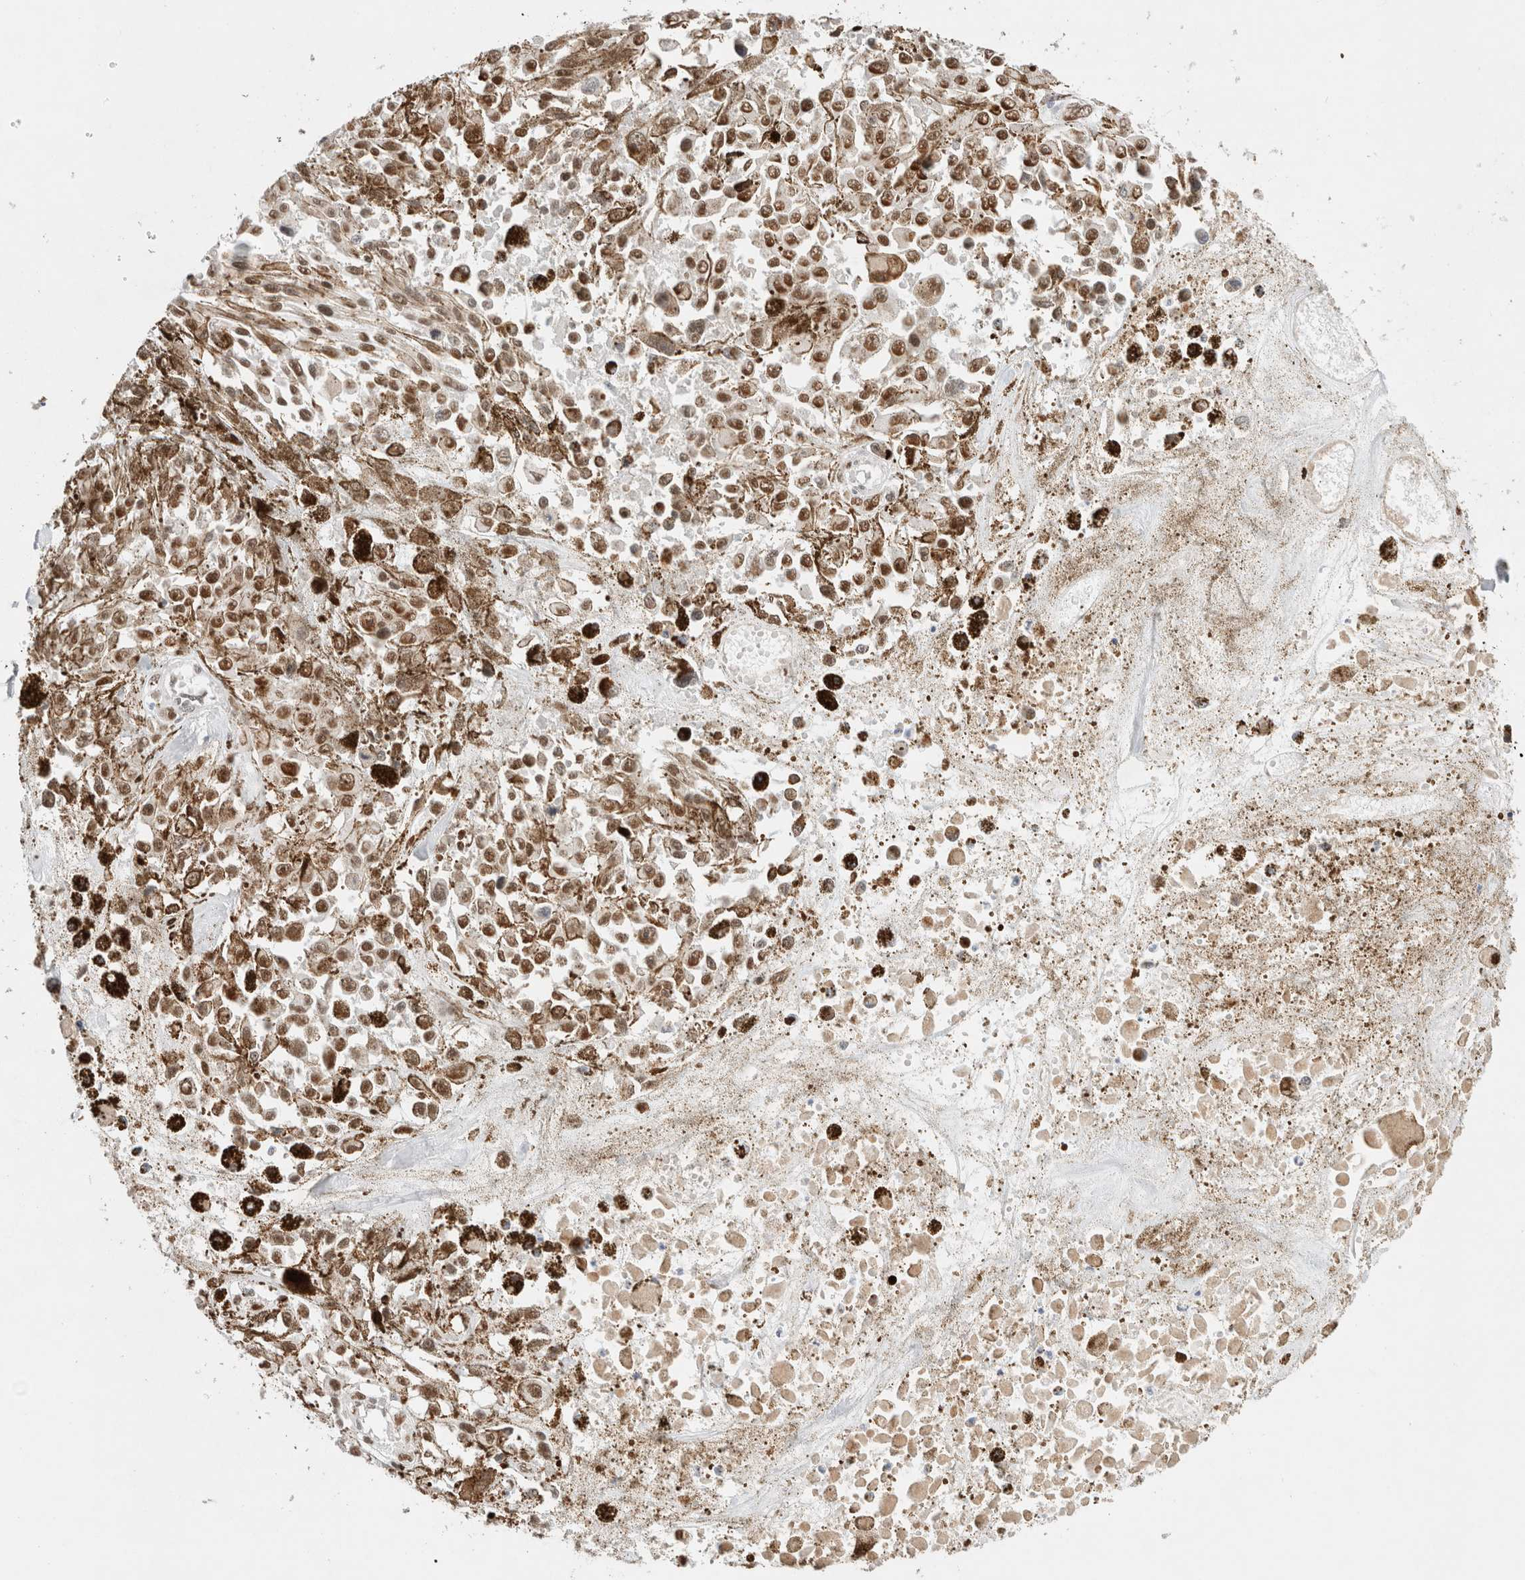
{"staining": {"intensity": "moderate", "quantity": ">75%", "location": "nuclear"}, "tissue": "melanoma", "cell_type": "Tumor cells", "image_type": "cancer", "snomed": [{"axis": "morphology", "description": "Malignant melanoma, Metastatic site"}, {"axis": "topography", "description": "Lymph node"}], "caption": "Immunohistochemistry (IHC) staining of malignant melanoma (metastatic site), which reveals medium levels of moderate nuclear positivity in about >75% of tumor cells indicating moderate nuclear protein positivity. The staining was performed using DAB (brown) for protein detection and nuclei were counterstained in hematoxylin (blue).", "gene": "GTF2I", "patient": {"sex": "male", "age": 59}}